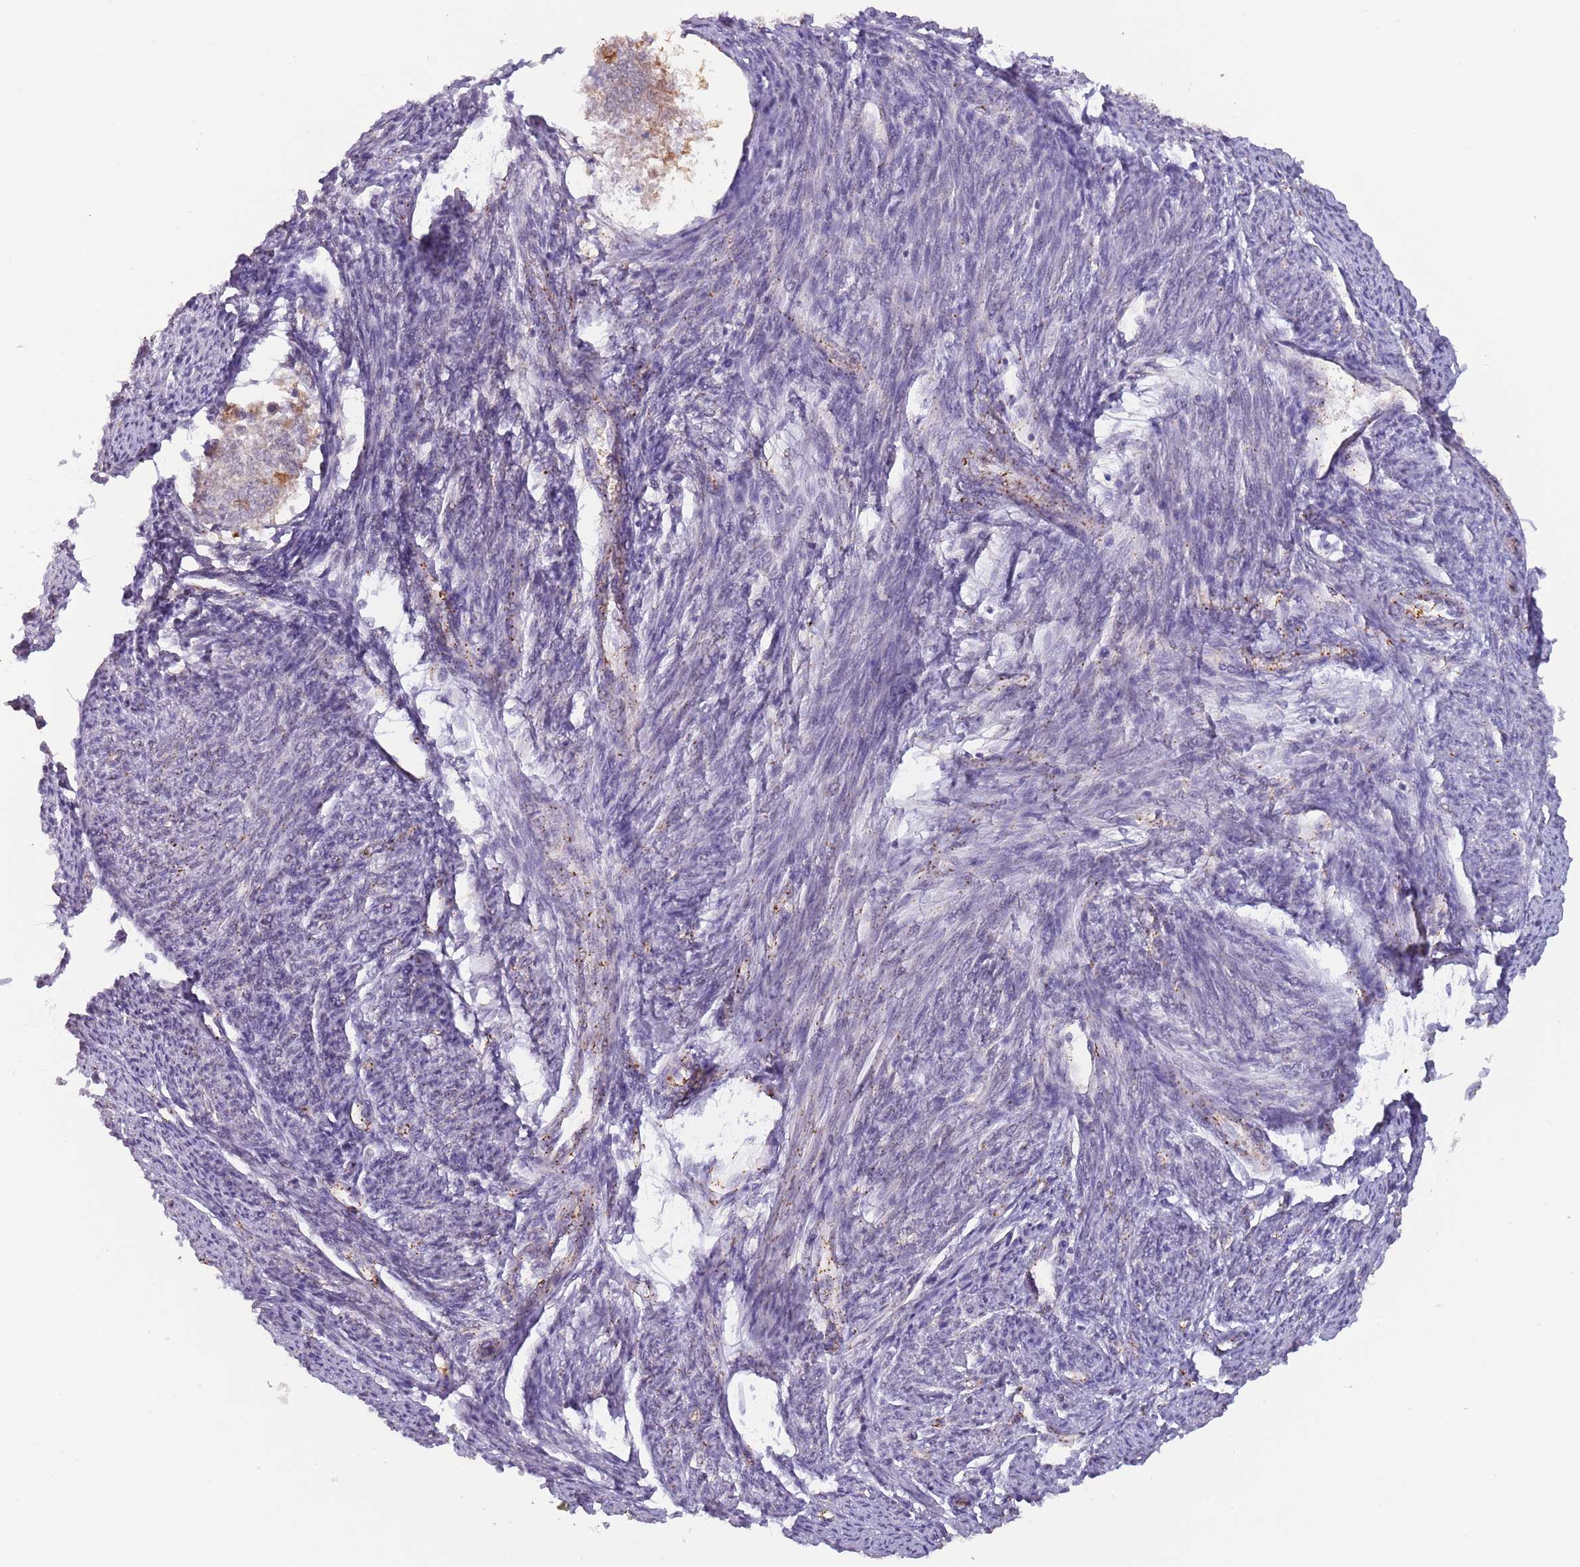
{"staining": {"intensity": "weak", "quantity": "25%-75%", "location": "nuclear"}, "tissue": "smooth muscle", "cell_type": "Smooth muscle cells", "image_type": "normal", "snomed": [{"axis": "morphology", "description": "Normal tissue, NOS"}, {"axis": "topography", "description": "Smooth muscle"}, {"axis": "topography", "description": "Uterus"}], "caption": "This histopathology image displays immunohistochemistry (IHC) staining of normal human smooth muscle, with low weak nuclear expression in approximately 25%-75% of smooth muscle cells.", "gene": "LDHD", "patient": {"sex": "female", "age": 59}}